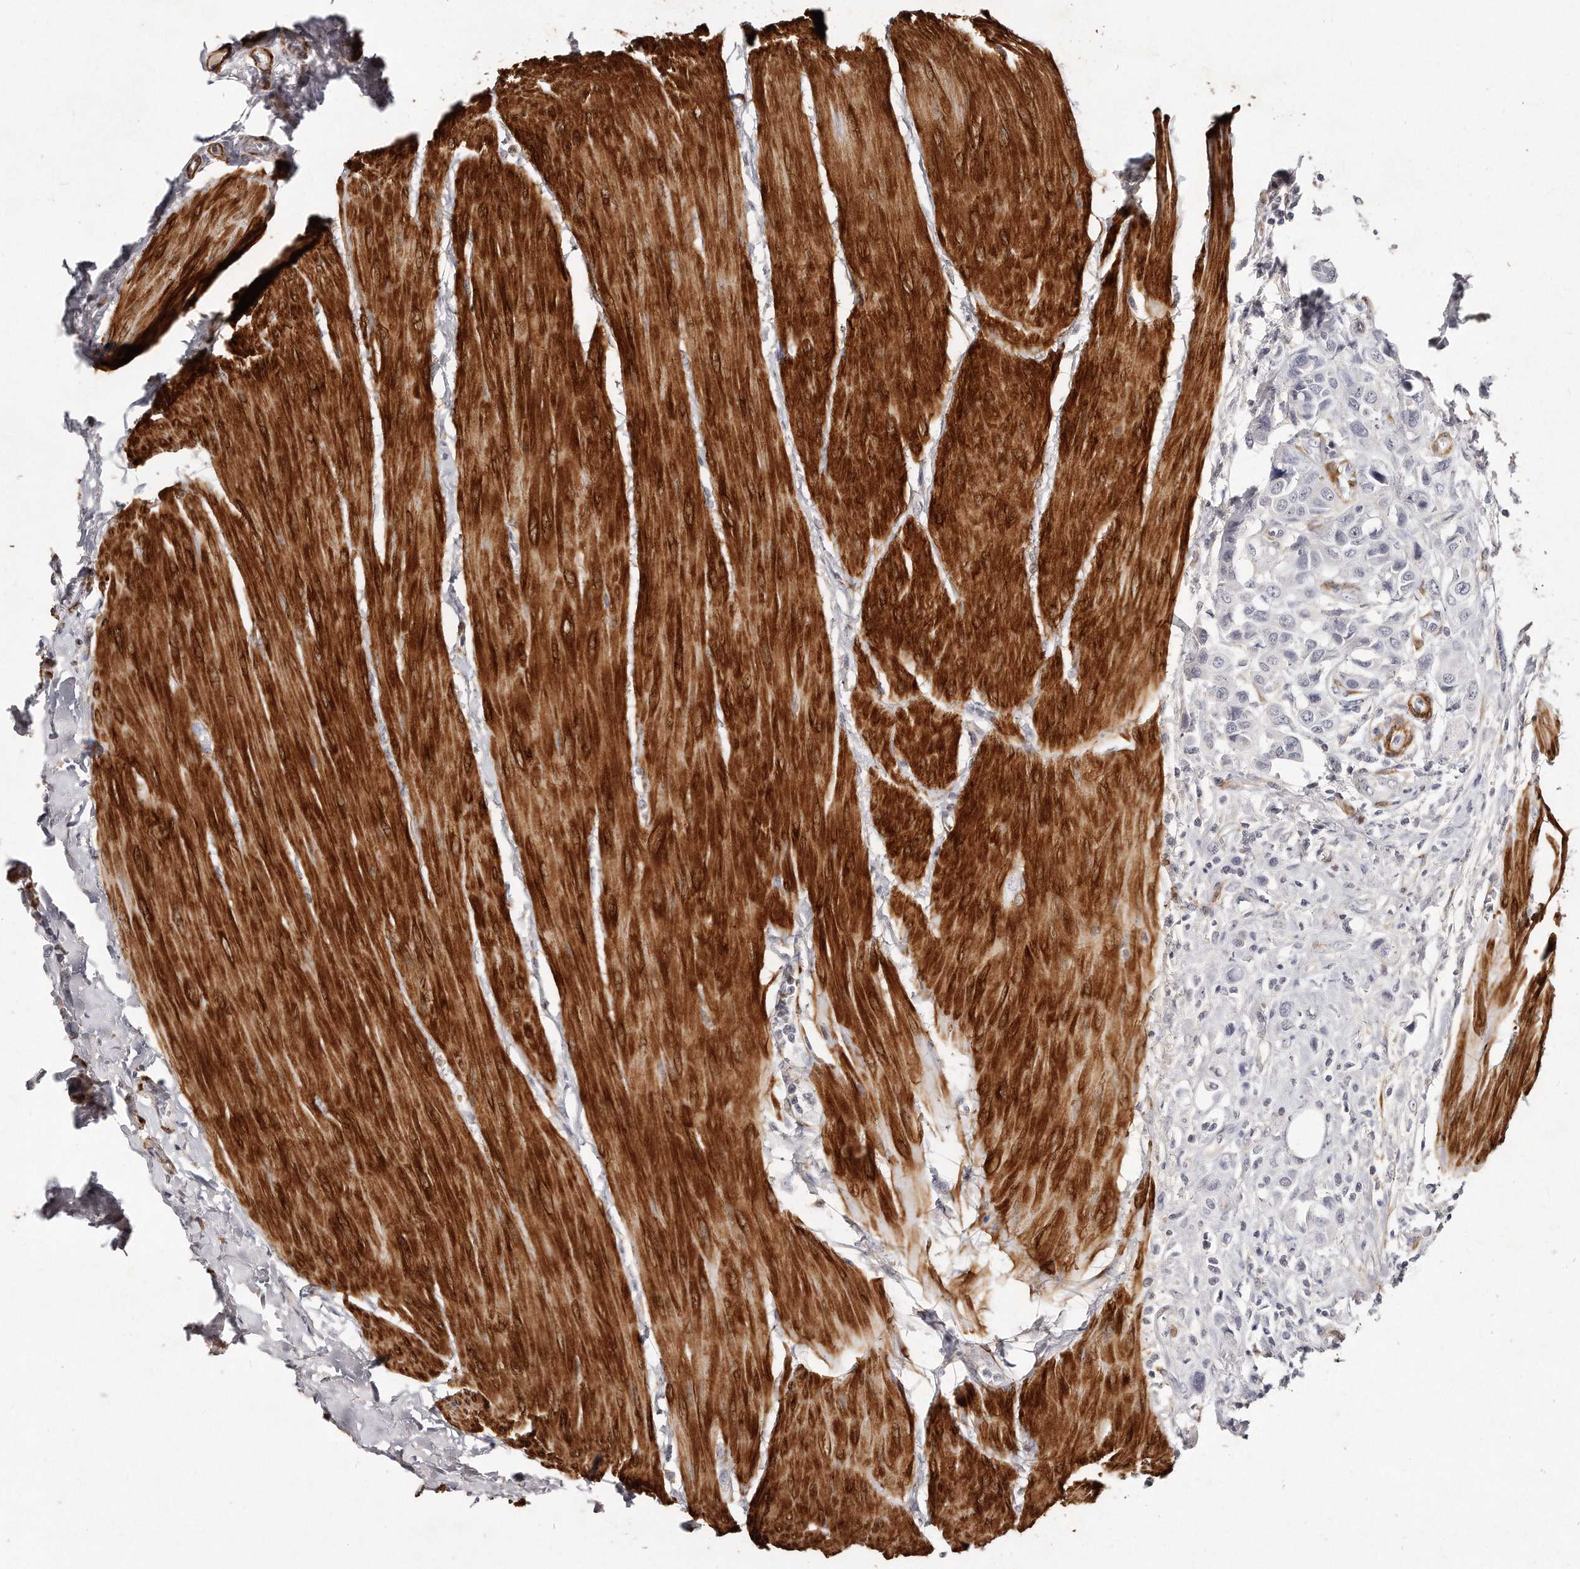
{"staining": {"intensity": "negative", "quantity": "none", "location": "none"}, "tissue": "urothelial cancer", "cell_type": "Tumor cells", "image_type": "cancer", "snomed": [{"axis": "morphology", "description": "Urothelial carcinoma, High grade"}, {"axis": "topography", "description": "Urinary bladder"}], "caption": "Urothelial cancer was stained to show a protein in brown. There is no significant staining in tumor cells. The staining was performed using DAB to visualize the protein expression in brown, while the nuclei were stained in blue with hematoxylin (Magnification: 20x).", "gene": "LMOD1", "patient": {"sex": "male", "age": 50}}